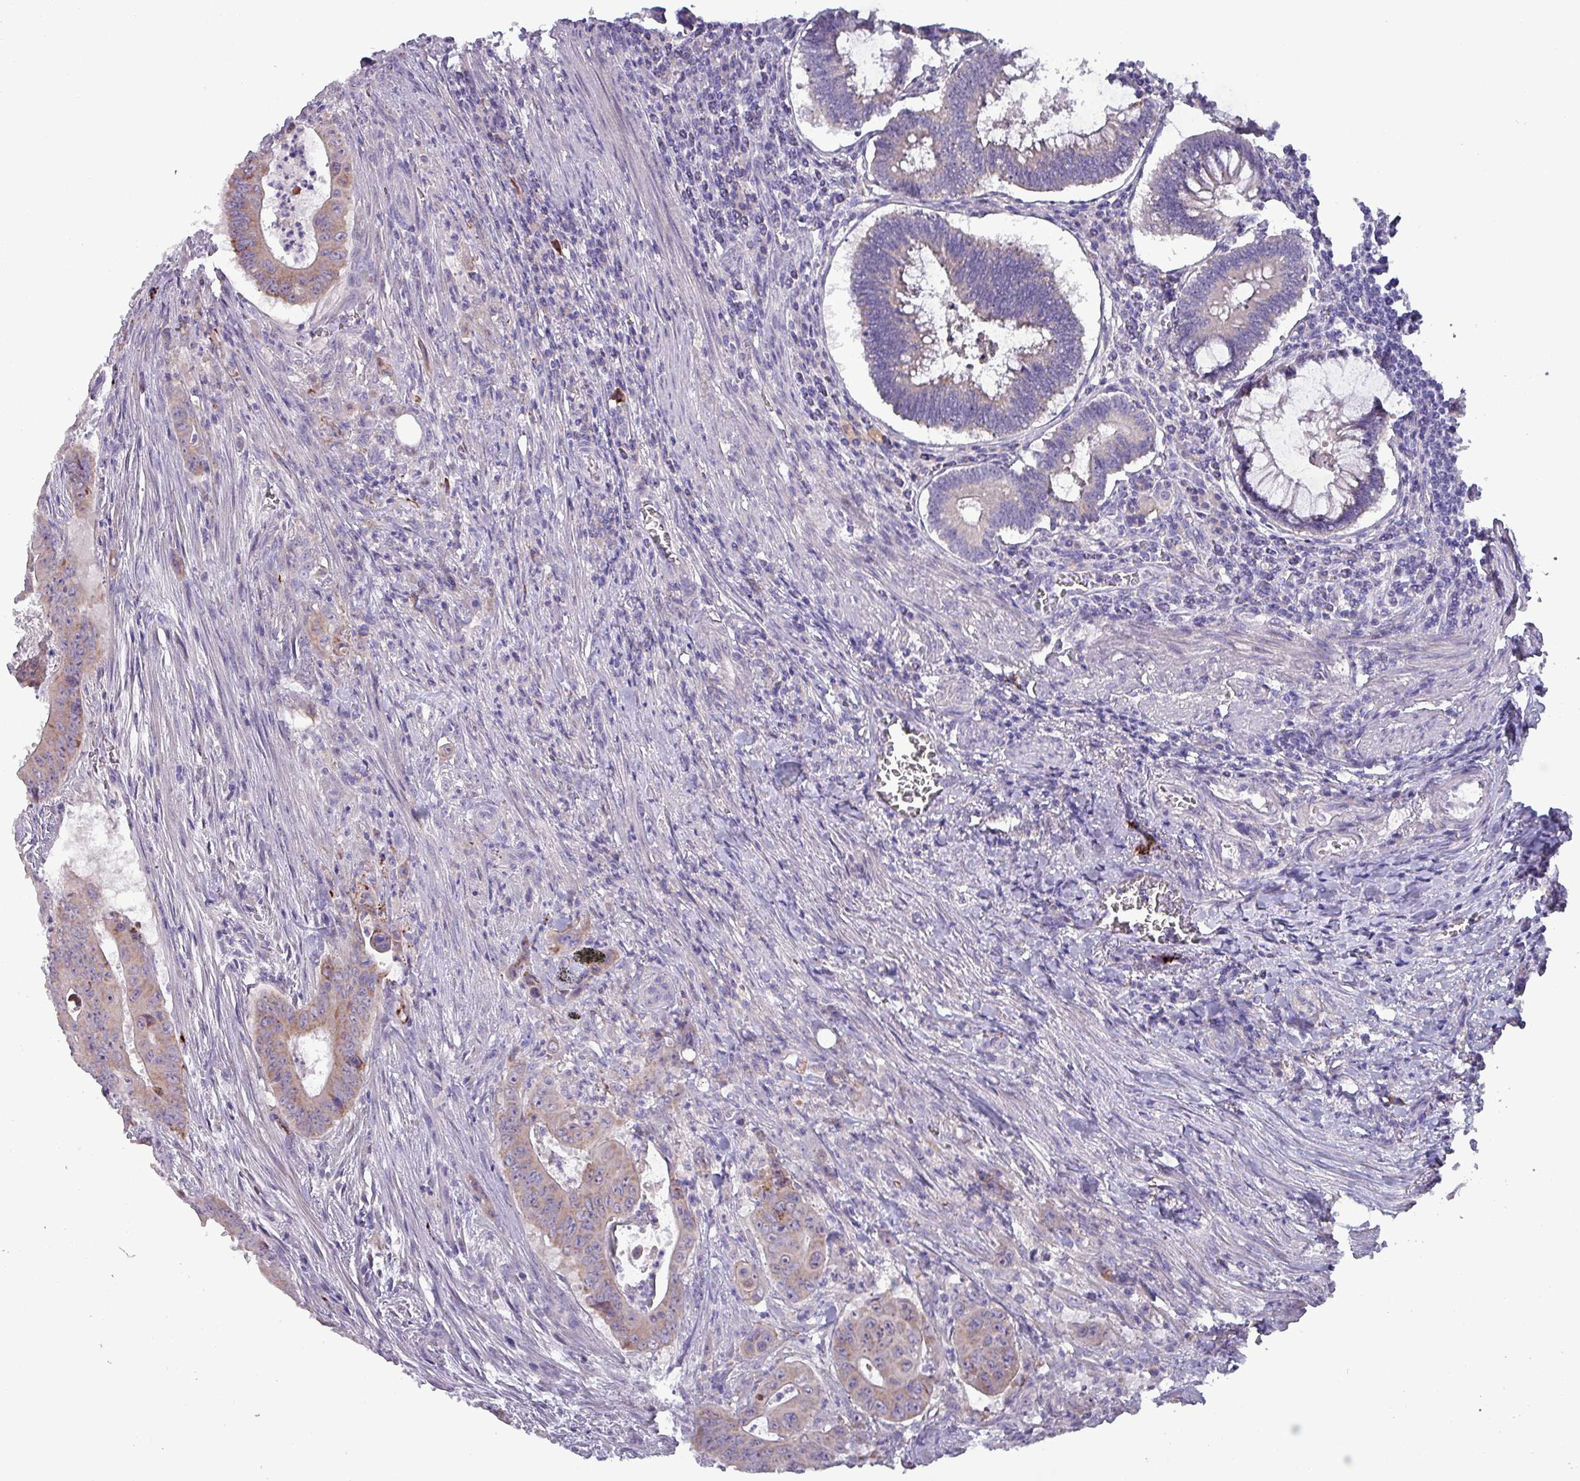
{"staining": {"intensity": "weak", "quantity": ">75%", "location": "cytoplasmic/membranous"}, "tissue": "colorectal cancer", "cell_type": "Tumor cells", "image_type": "cancer", "snomed": [{"axis": "morphology", "description": "Adenocarcinoma, NOS"}, {"axis": "topography", "description": "Rectum"}], "caption": "Brown immunohistochemical staining in human adenocarcinoma (colorectal) displays weak cytoplasmic/membranous positivity in about >75% of tumor cells. (Brightfield microscopy of DAB IHC at high magnification).", "gene": "HSD3B7", "patient": {"sex": "female", "age": 75}}